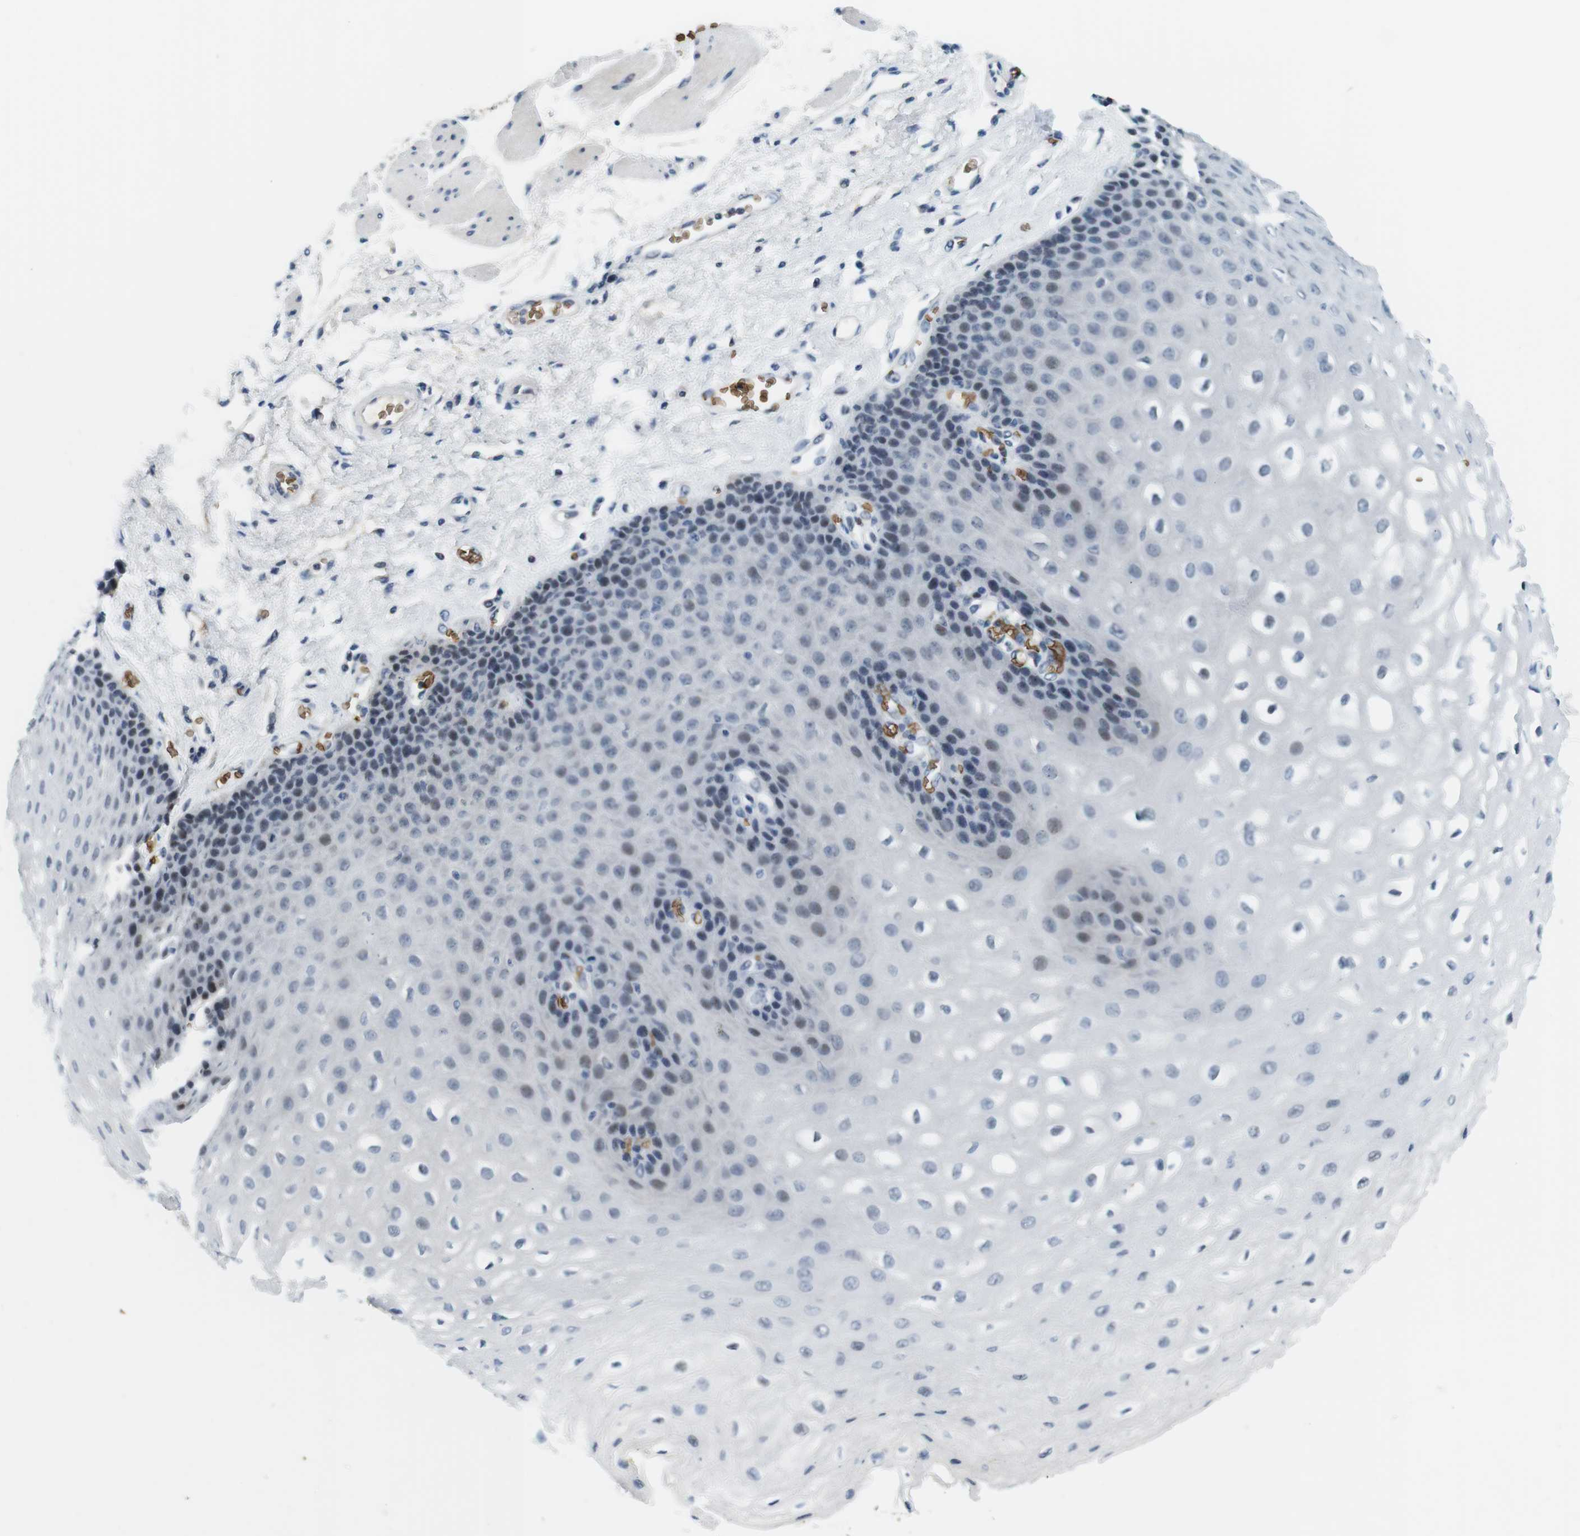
{"staining": {"intensity": "negative", "quantity": "none", "location": "none"}, "tissue": "esophagus", "cell_type": "Squamous epithelial cells", "image_type": "normal", "snomed": [{"axis": "morphology", "description": "Normal tissue, NOS"}, {"axis": "topography", "description": "Esophagus"}], "caption": "Immunohistochemical staining of unremarkable human esophagus demonstrates no significant expression in squamous epithelial cells.", "gene": "SLC4A1", "patient": {"sex": "female", "age": 72}}